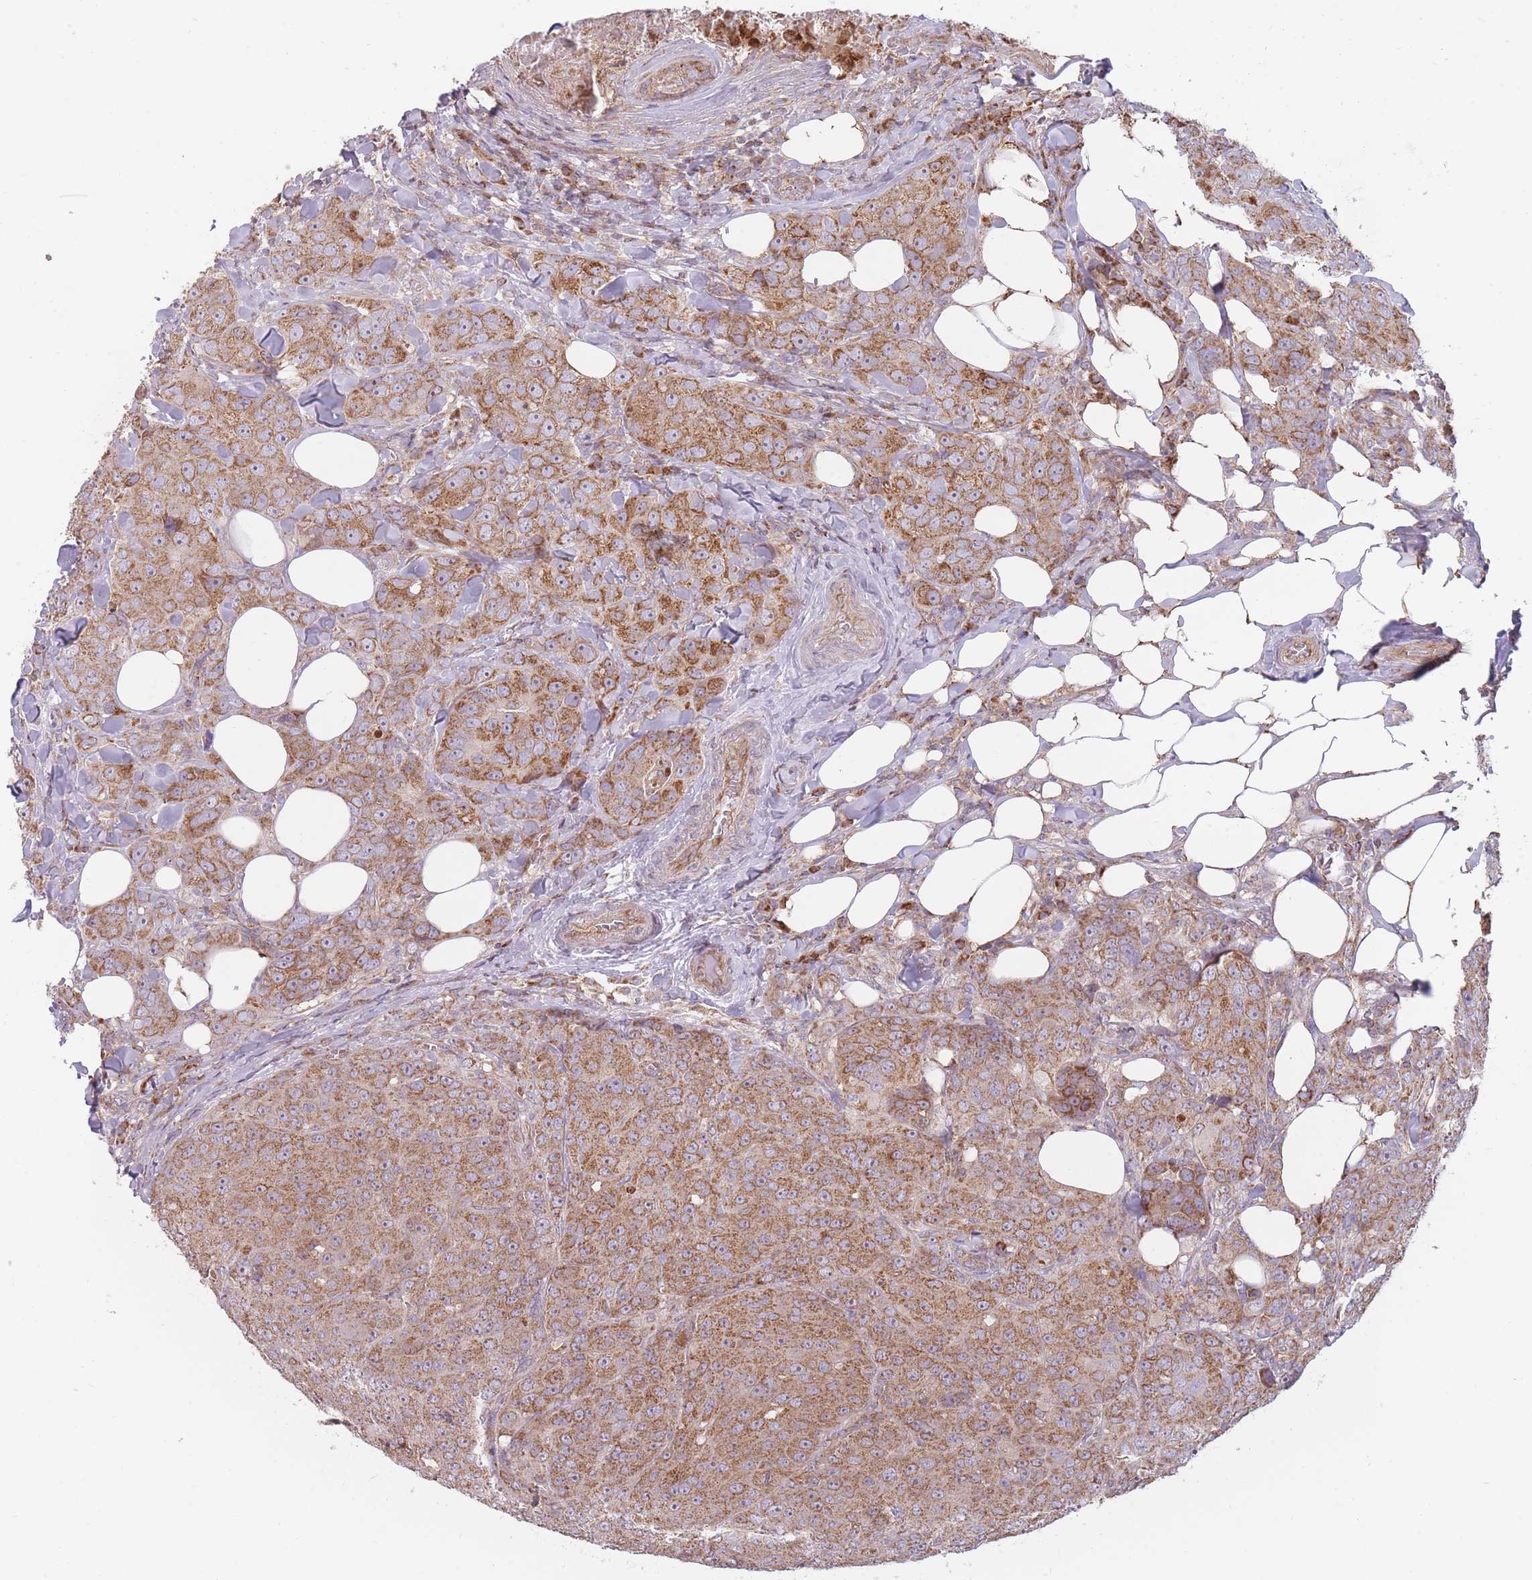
{"staining": {"intensity": "moderate", "quantity": ">75%", "location": "cytoplasmic/membranous"}, "tissue": "breast cancer", "cell_type": "Tumor cells", "image_type": "cancer", "snomed": [{"axis": "morphology", "description": "Duct carcinoma"}, {"axis": "topography", "description": "Breast"}], "caption": "Breast cancer (infiltrating ductal carcinoma) stained with a brown dye exhibits moderate cytoplasmic/membranous positive positivity in about >75% of tumor cells.", "gene": "NDUFA9", "patient": {"sex": "female", "age": 43}}